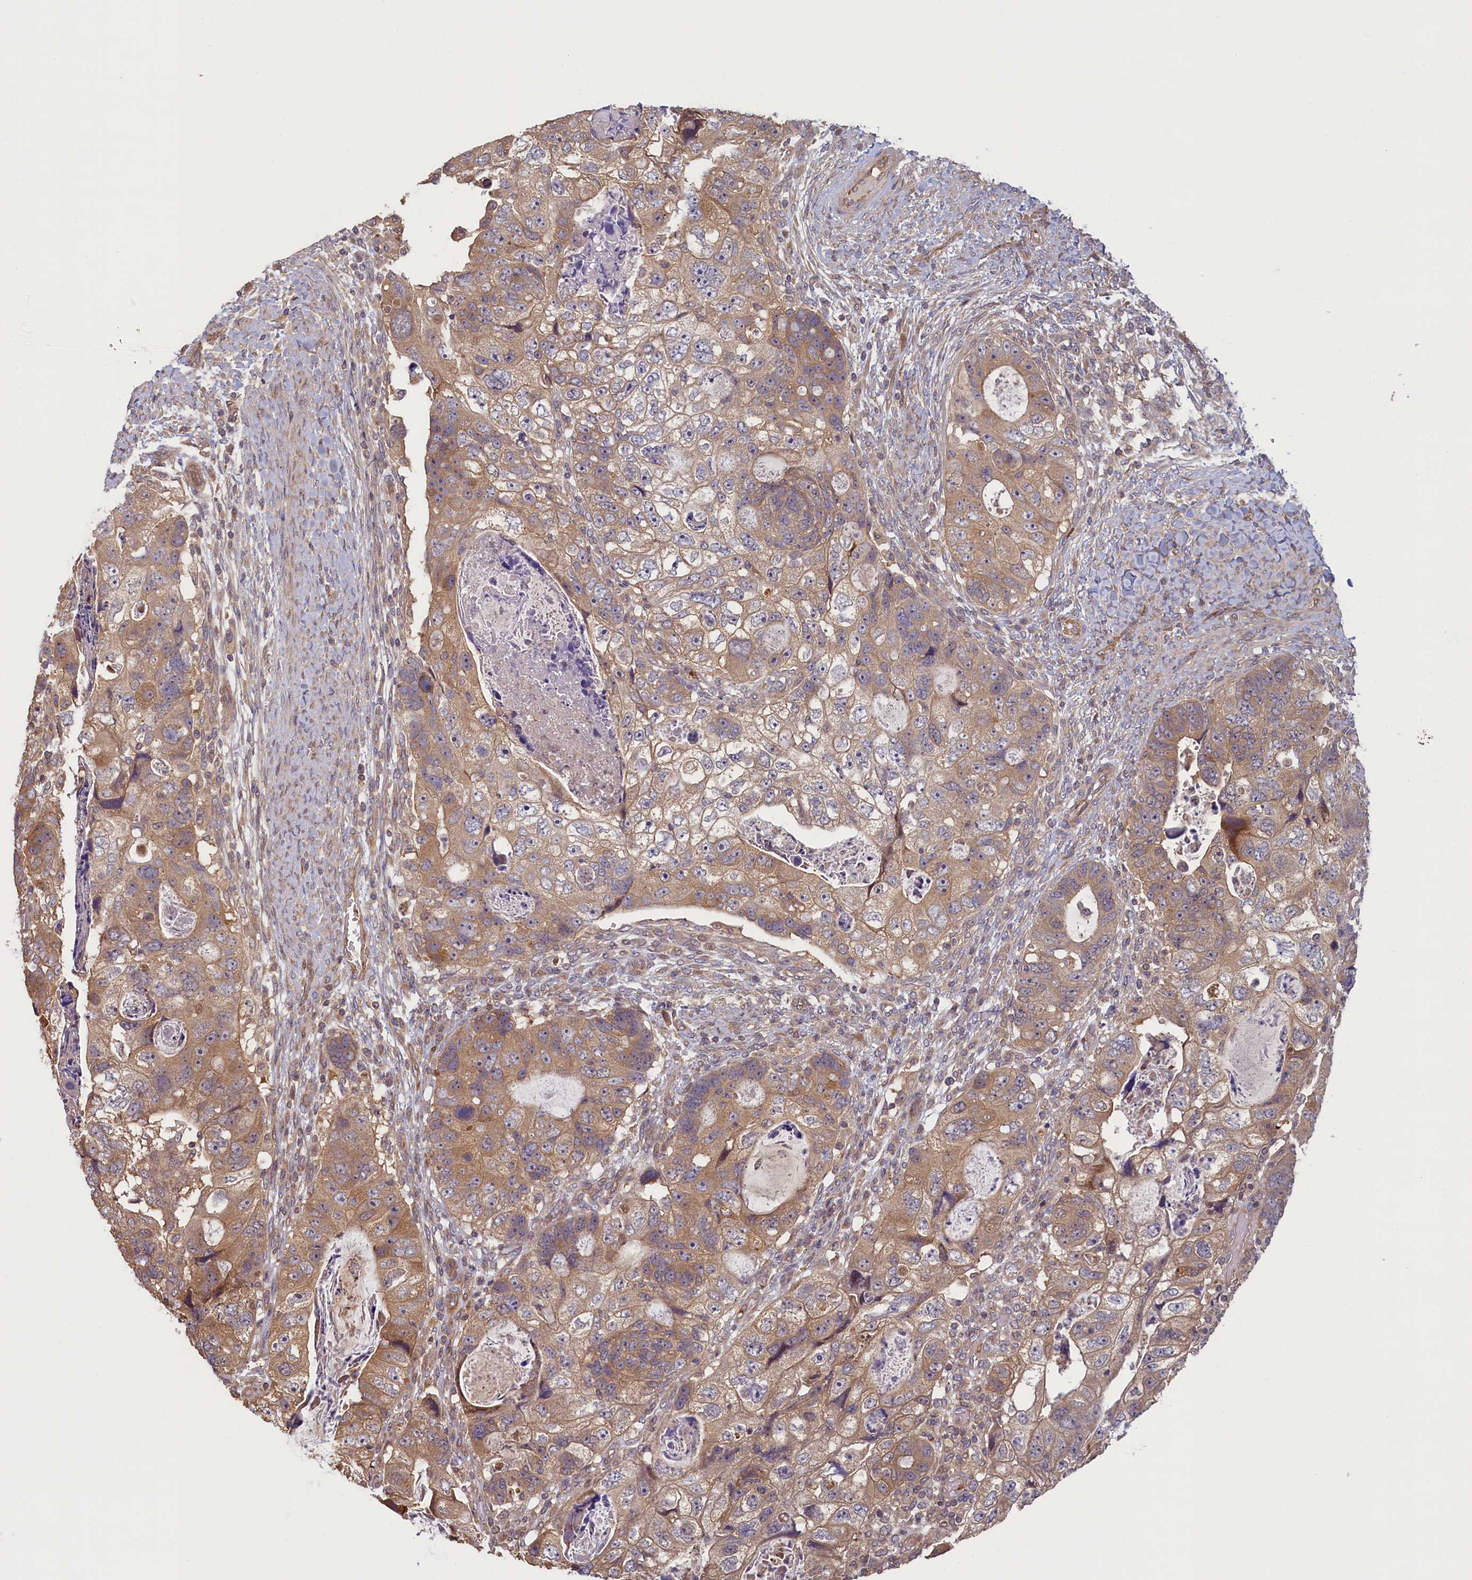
{"staining": {"intensity": "weak", "quantity": ">75%", "location": "cytoplasmic/membranous"}, "tissue": "colorectal cancer", "cell_type": "Tumor cells", "image_type": "cancer", "snomed": [{"axis": "morphology", "description": "Adenocarcinoma, NOS"}, {"axis": "topography", "description": "Rectum"}], "caption": "There is low levels of weak cytoplasmic/membranous staining in tumor cells of colorectal cancer, as demonstrated by immunohistochemical staining (brown color).", "gene": "CIAO2B", "patient": {"sex": "male", "age": 59}}